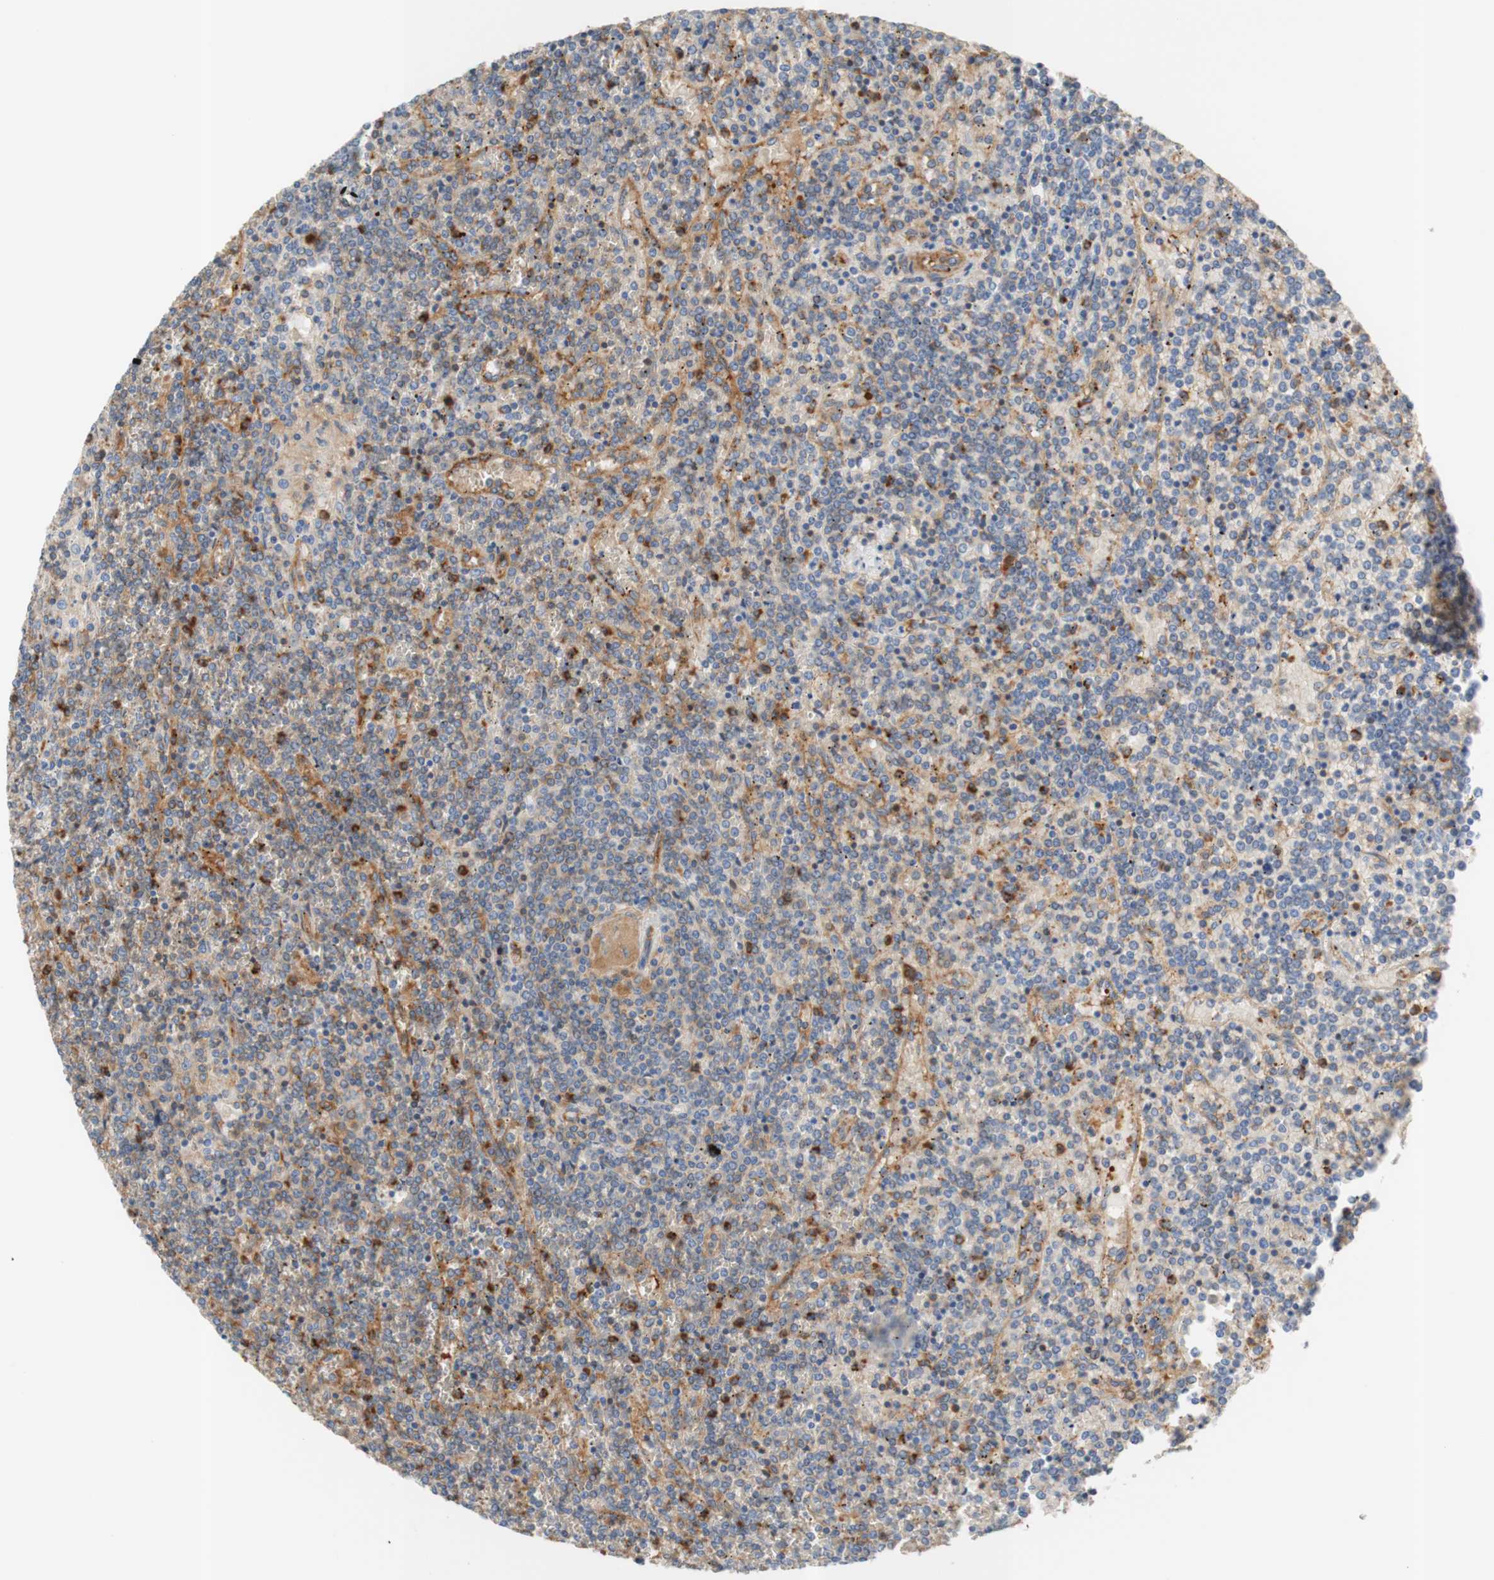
{"staining": {"intensity": "weak", "quantity": "25%-75%", "location": "cytoplasmic/membranous"}, "tissue": "lymphoma", "cell_type": "Tumor cells", "image_type": "cancer", "snomed": [{"axis": "morphology", "description": "Malignant lymphoma, non-Hodgkin's type, Low grade"}, {"axis": "topography", "description": "Spleen"}], "caption": "DAB (3,3'-diaminobenzidine) immunohistochemical staining of lymphoma demonstrates weak cytoplasmic/membranous protein staining in approximately 25%-75% of tumor cells.", "gene": "STOM", "patient": {"sex": "female", "age": 19}}